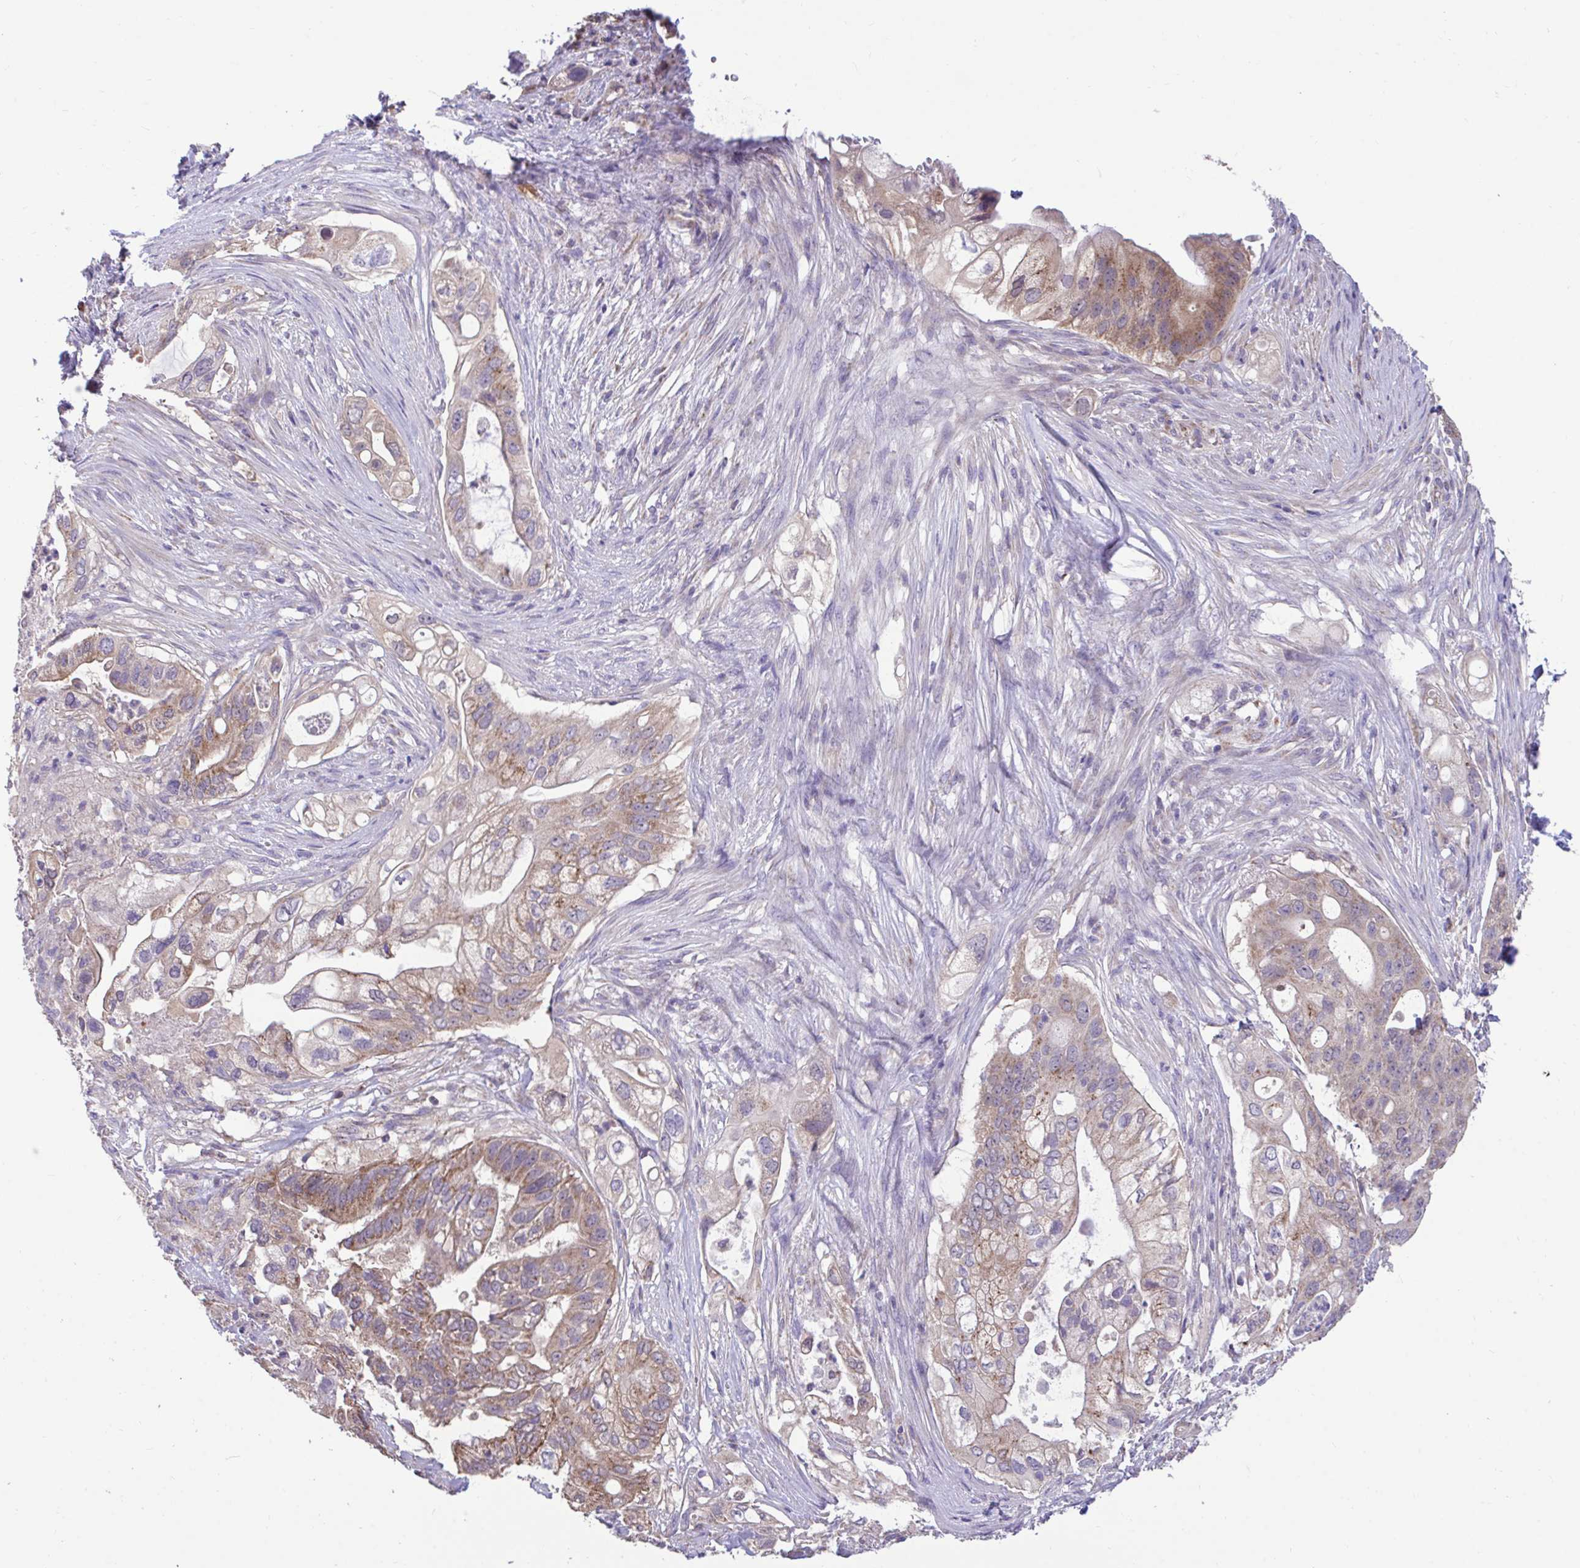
{"staining": {"intensity": "moderate", "quantity": ">75%", "location": "cytoplasmic/membranous"}, "tissue": "pancreatic cancer", "cell_type": "Tumor cells", "image_type": "cancer", "snomed": [{"axis": "morphology", "description": "Adenocarcinoma, NOS"}, {"axis": "topography", "description": "Pancreas"}], "caption": "A brown stain labels moderate cytoplasmic/membranous staining of a protein in human pancreatic cancer (adenocarcinoma) tumor cells.", "gene": "SARS2", "patient": {"sex": "female", "age": 72}}